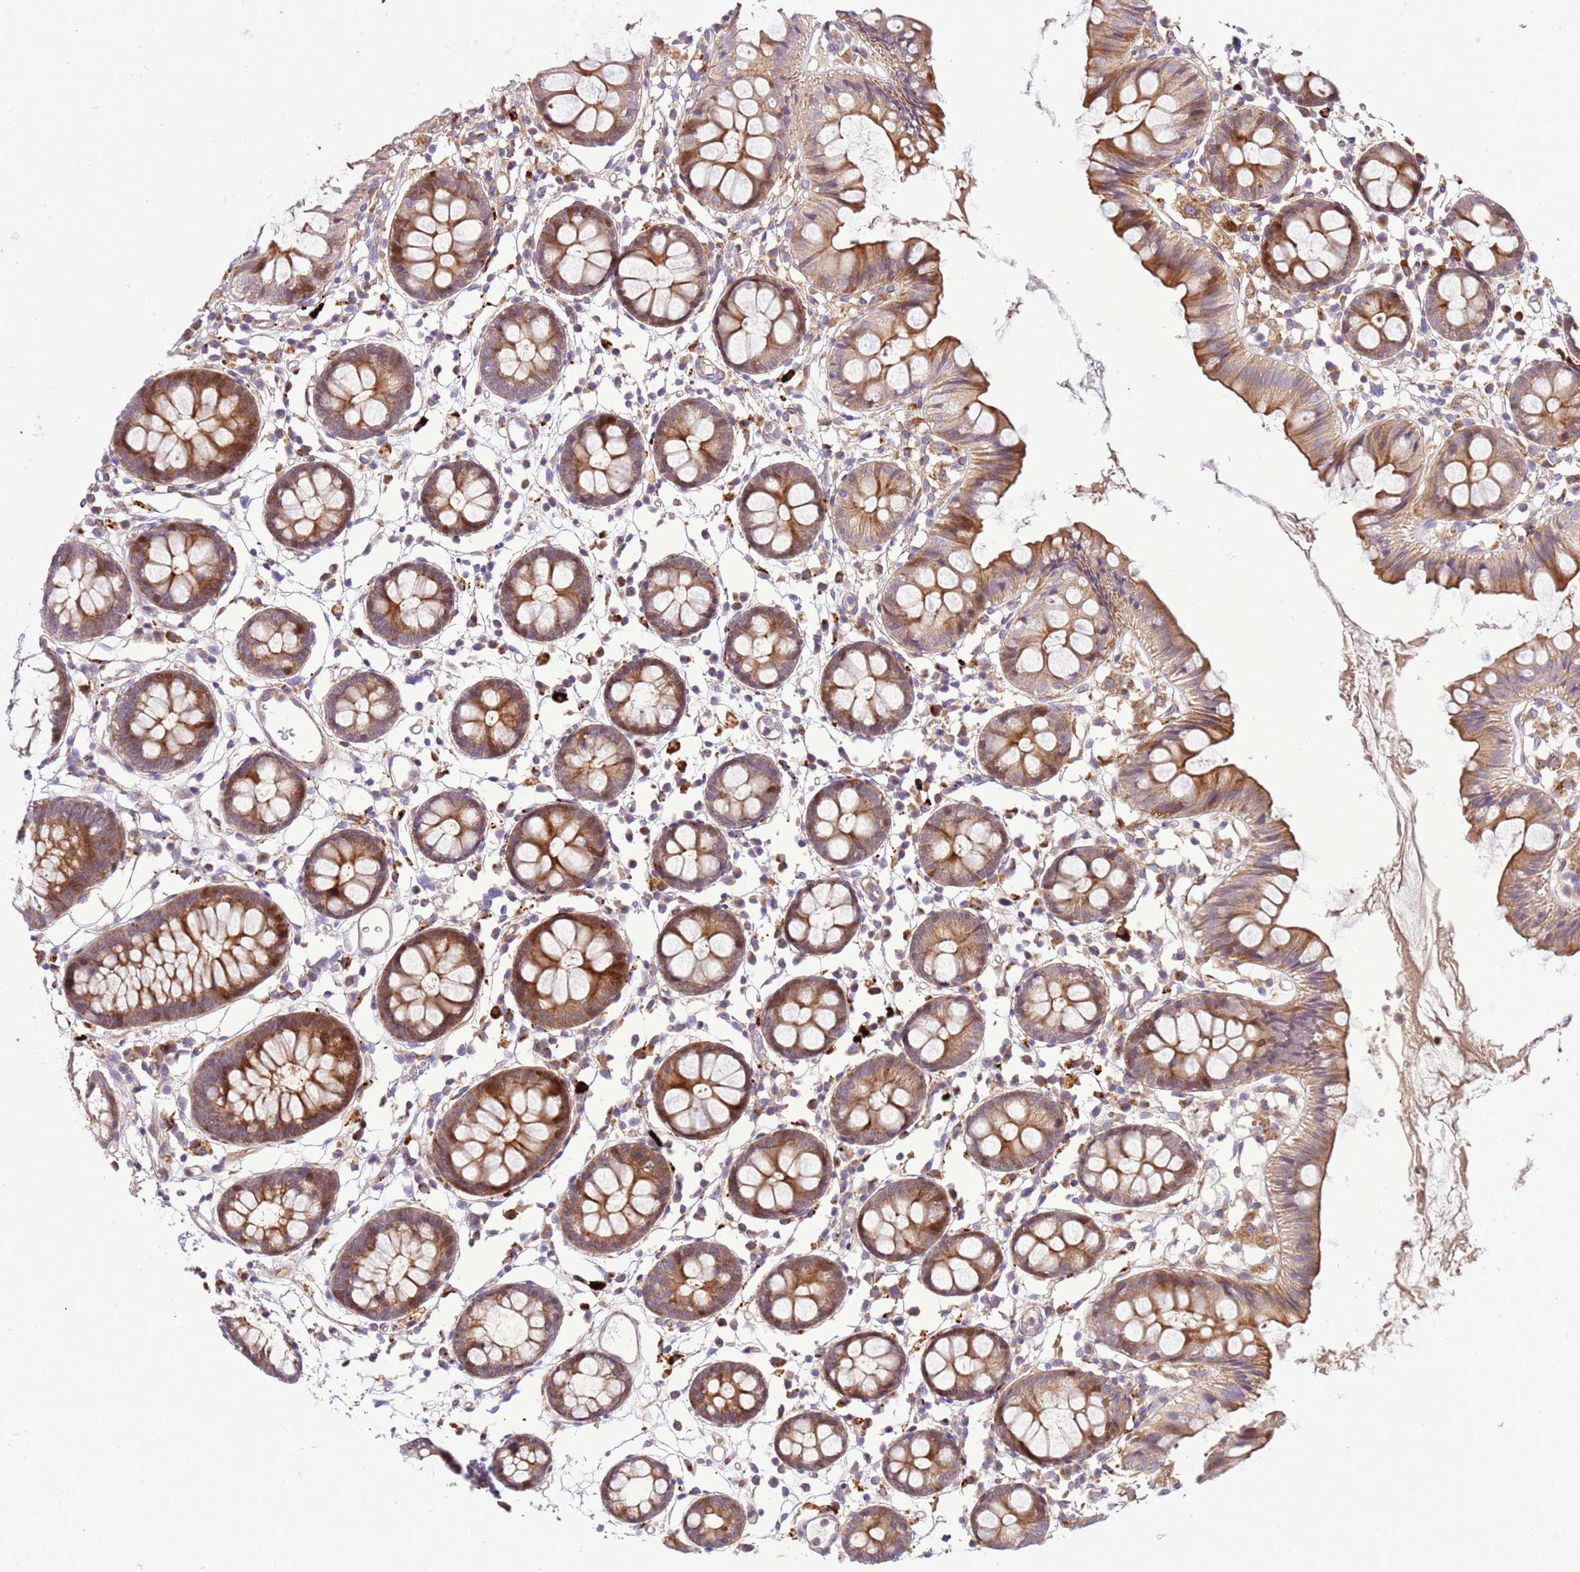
{"staining": {"intensity": "moderate", "quantity": ">75%", "location": "cytoplasmic/membranous"}, "tissue": "colon", "cell_type": "Endothelial cells", "image_type": "normal", "snomed": [{"axis": "morphology", "description": "Normal tissue, NOS"}, {"axis": "topography", "description": "Colon"}], "caption": "Immunohistochemical staining of normal human colon shows >75% levels of moderate cytoplasmic/membranous protein positivity in approximately >75% of endothelial cells. (IHC, brightfield microscopy, high magnification).", "gene": "ZNF624", "patient": {"sex": "female", "age": 84}}